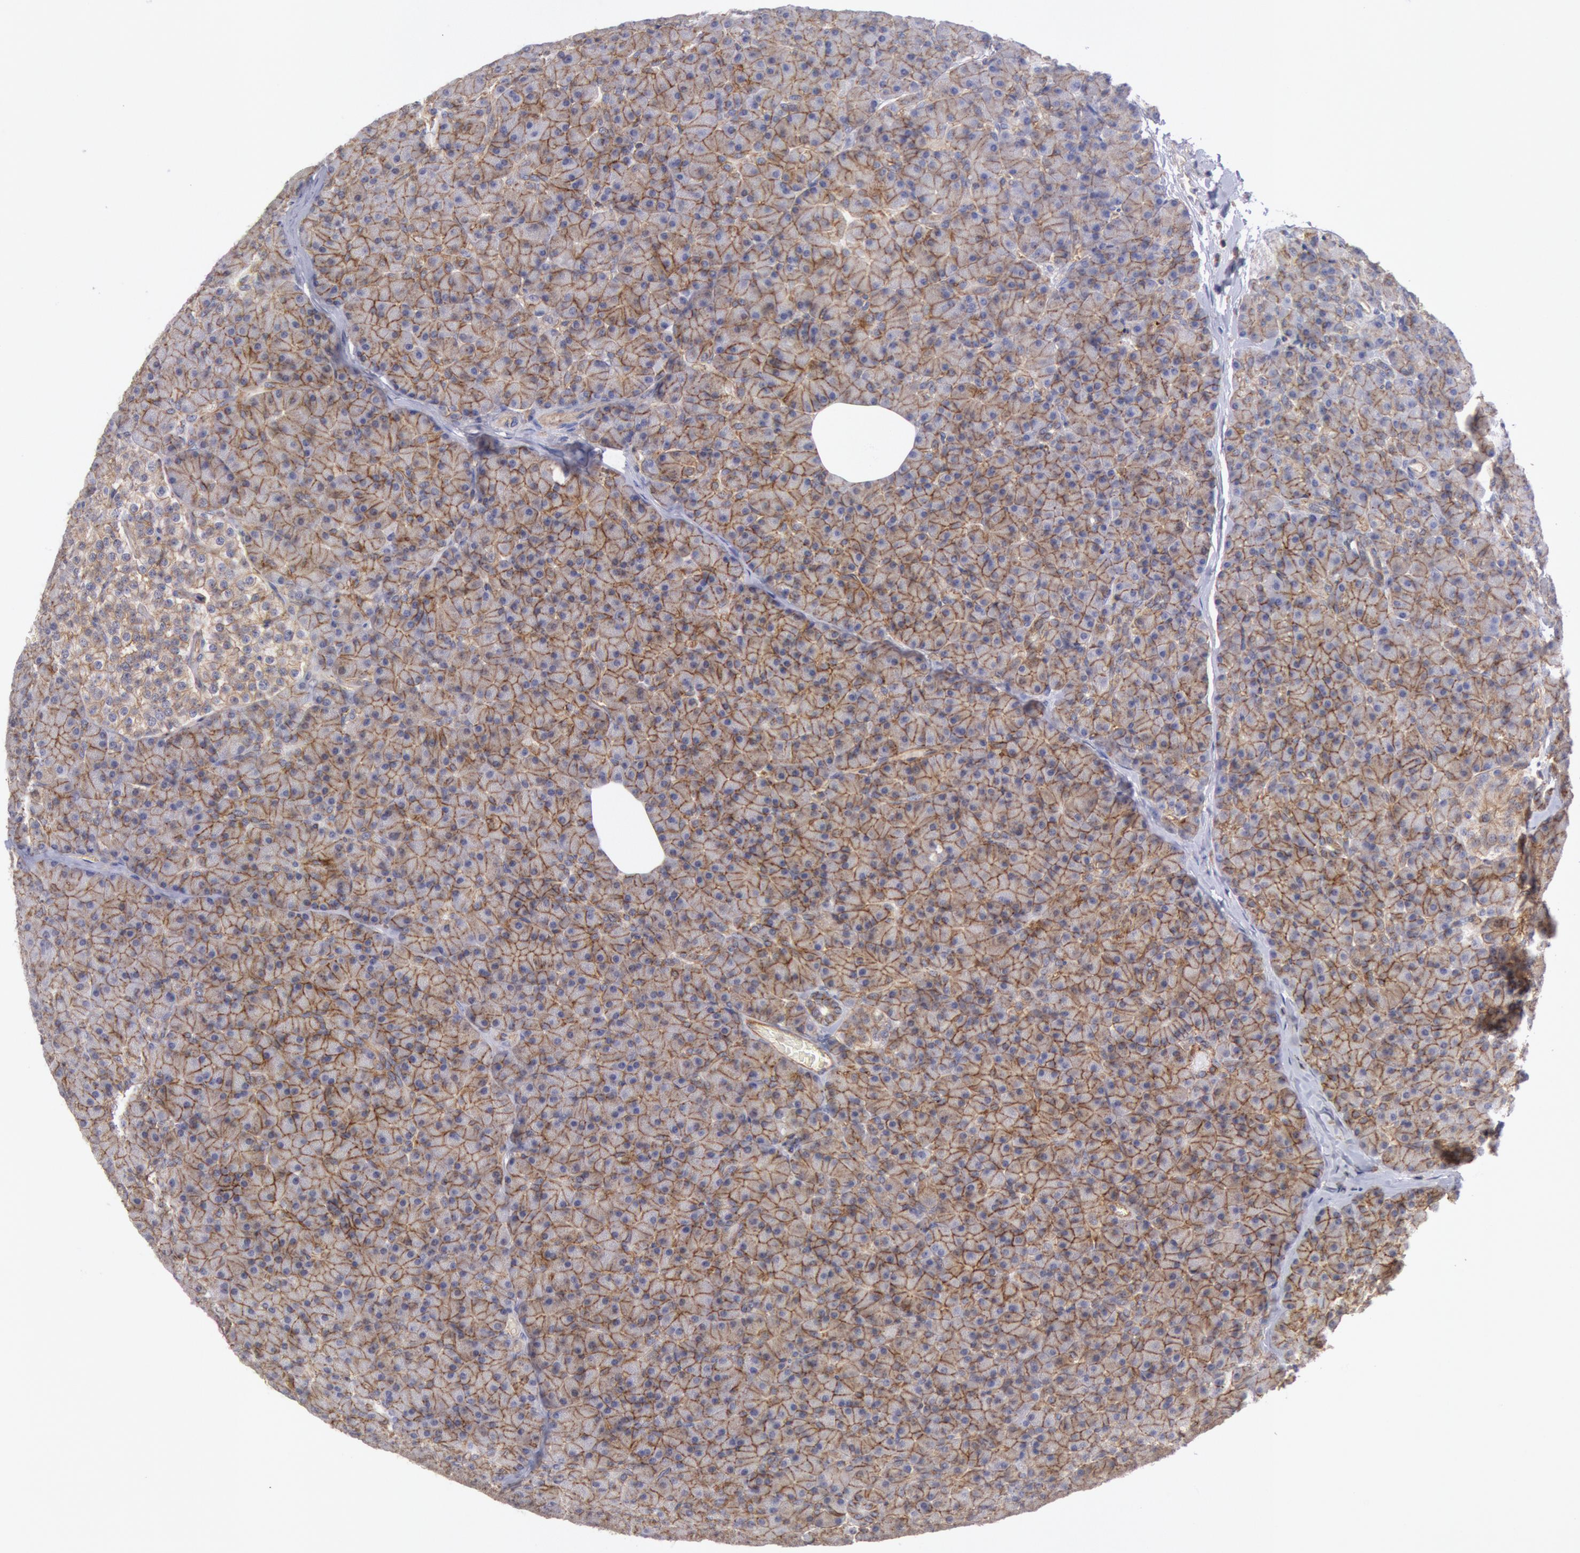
{"staining": {"intensity": "moderate", "quantity": ">75%", "location": "cytoplasmic/membranous"}, "tissue": "pancreas", "cell_type": "Exocrine glandular cells", "image_type": "normal", "snomed": [{"axis": "morphology", "description": "Normal tissue, NOS"}, {"axis": "topography", "description": "Pancreas"}], "caption": "Protein staining displays moderate cytoplasmic/membranous expression in approximately >75% of exocrine glandular cells in normal pancreas. The staining is performed using DAB (3,3'-diaminobenzidine) brown chromogen to label protein expression. The nuclei are counter-stained blue using hematoxylin.", "gene": "STX4", "patient": {"sex": "female", "age": 43}}